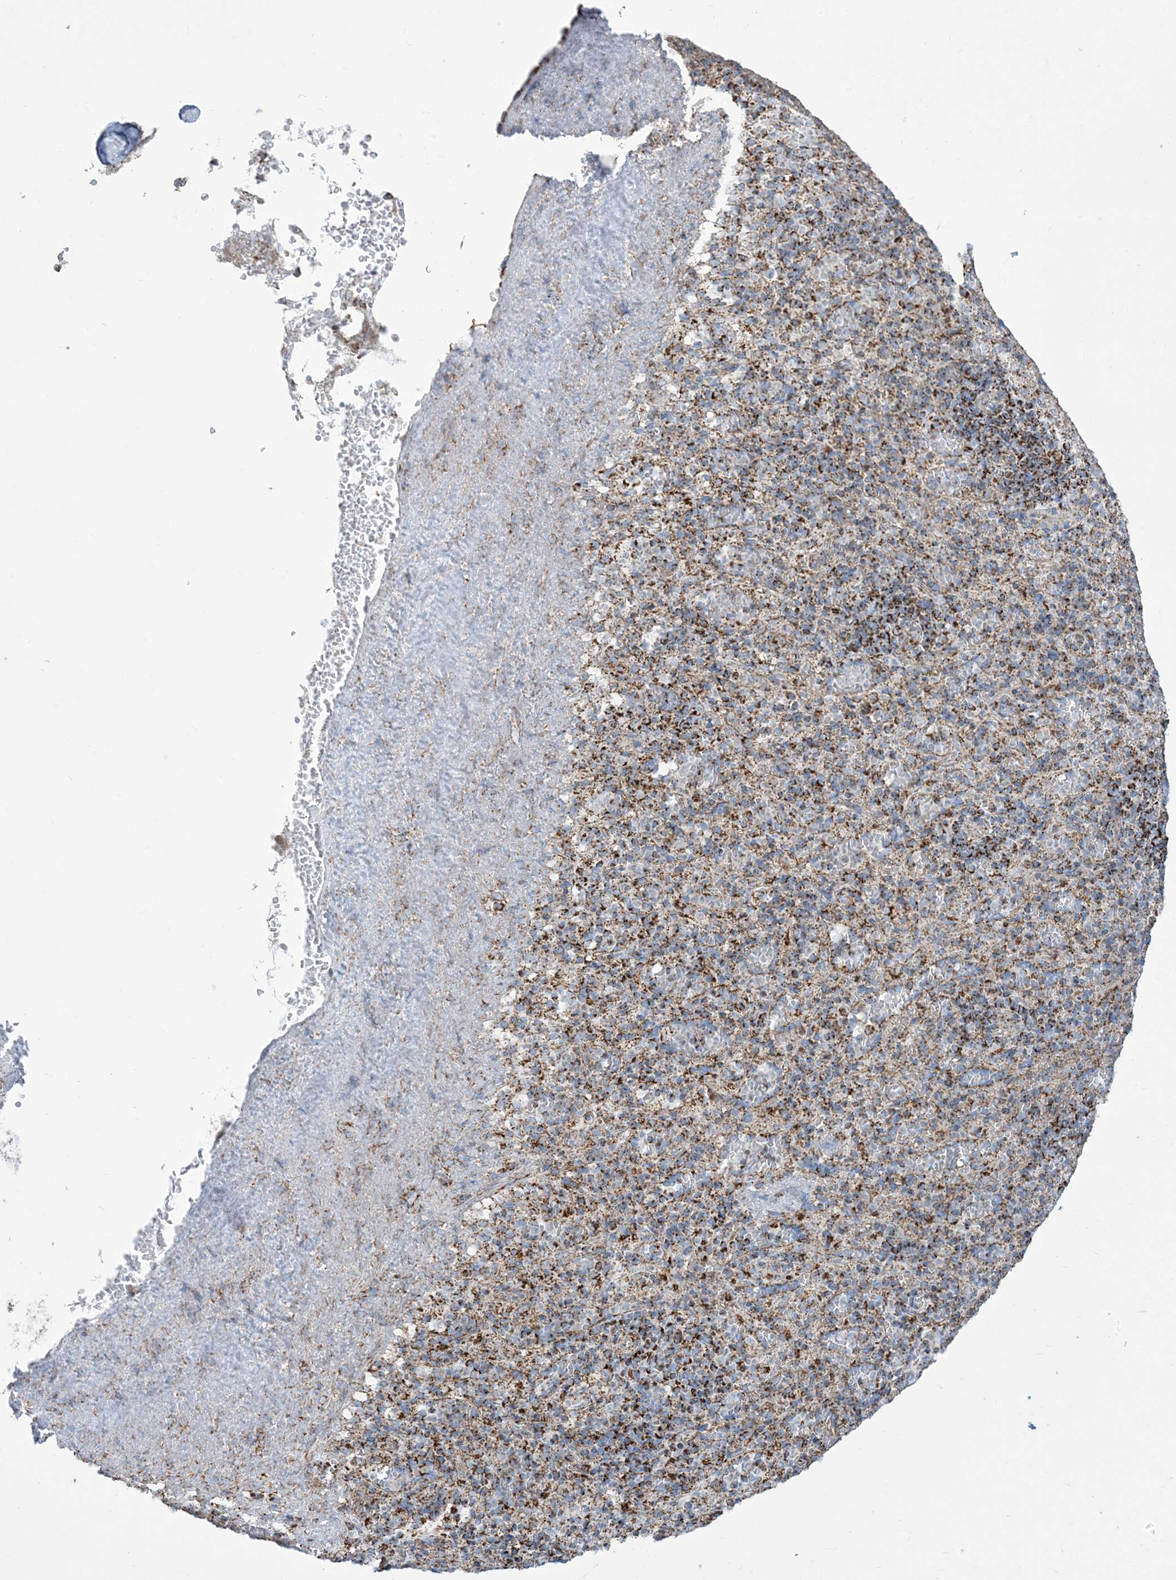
{"staining": {"intensity": "strong", "quantity": "<25%", "location": "cytoplasmic/membranous"}, "tissue": "spleen", "cell_type": "Cells in red pulp", "image_type": "normal", "snomed": [{"axis": "morphology", "description": "Normal tissue, NOS"}, {"axis": "topography", "description": "Spleen"}], "caption": "About <25% of cells in red pulp in benign spleen display strong cytoplasmic/membranous protein expression as visualized by brown immunohistochemical staining.", "gene": "SAMM50", "patient": {"sex": "female", "age": 74}}